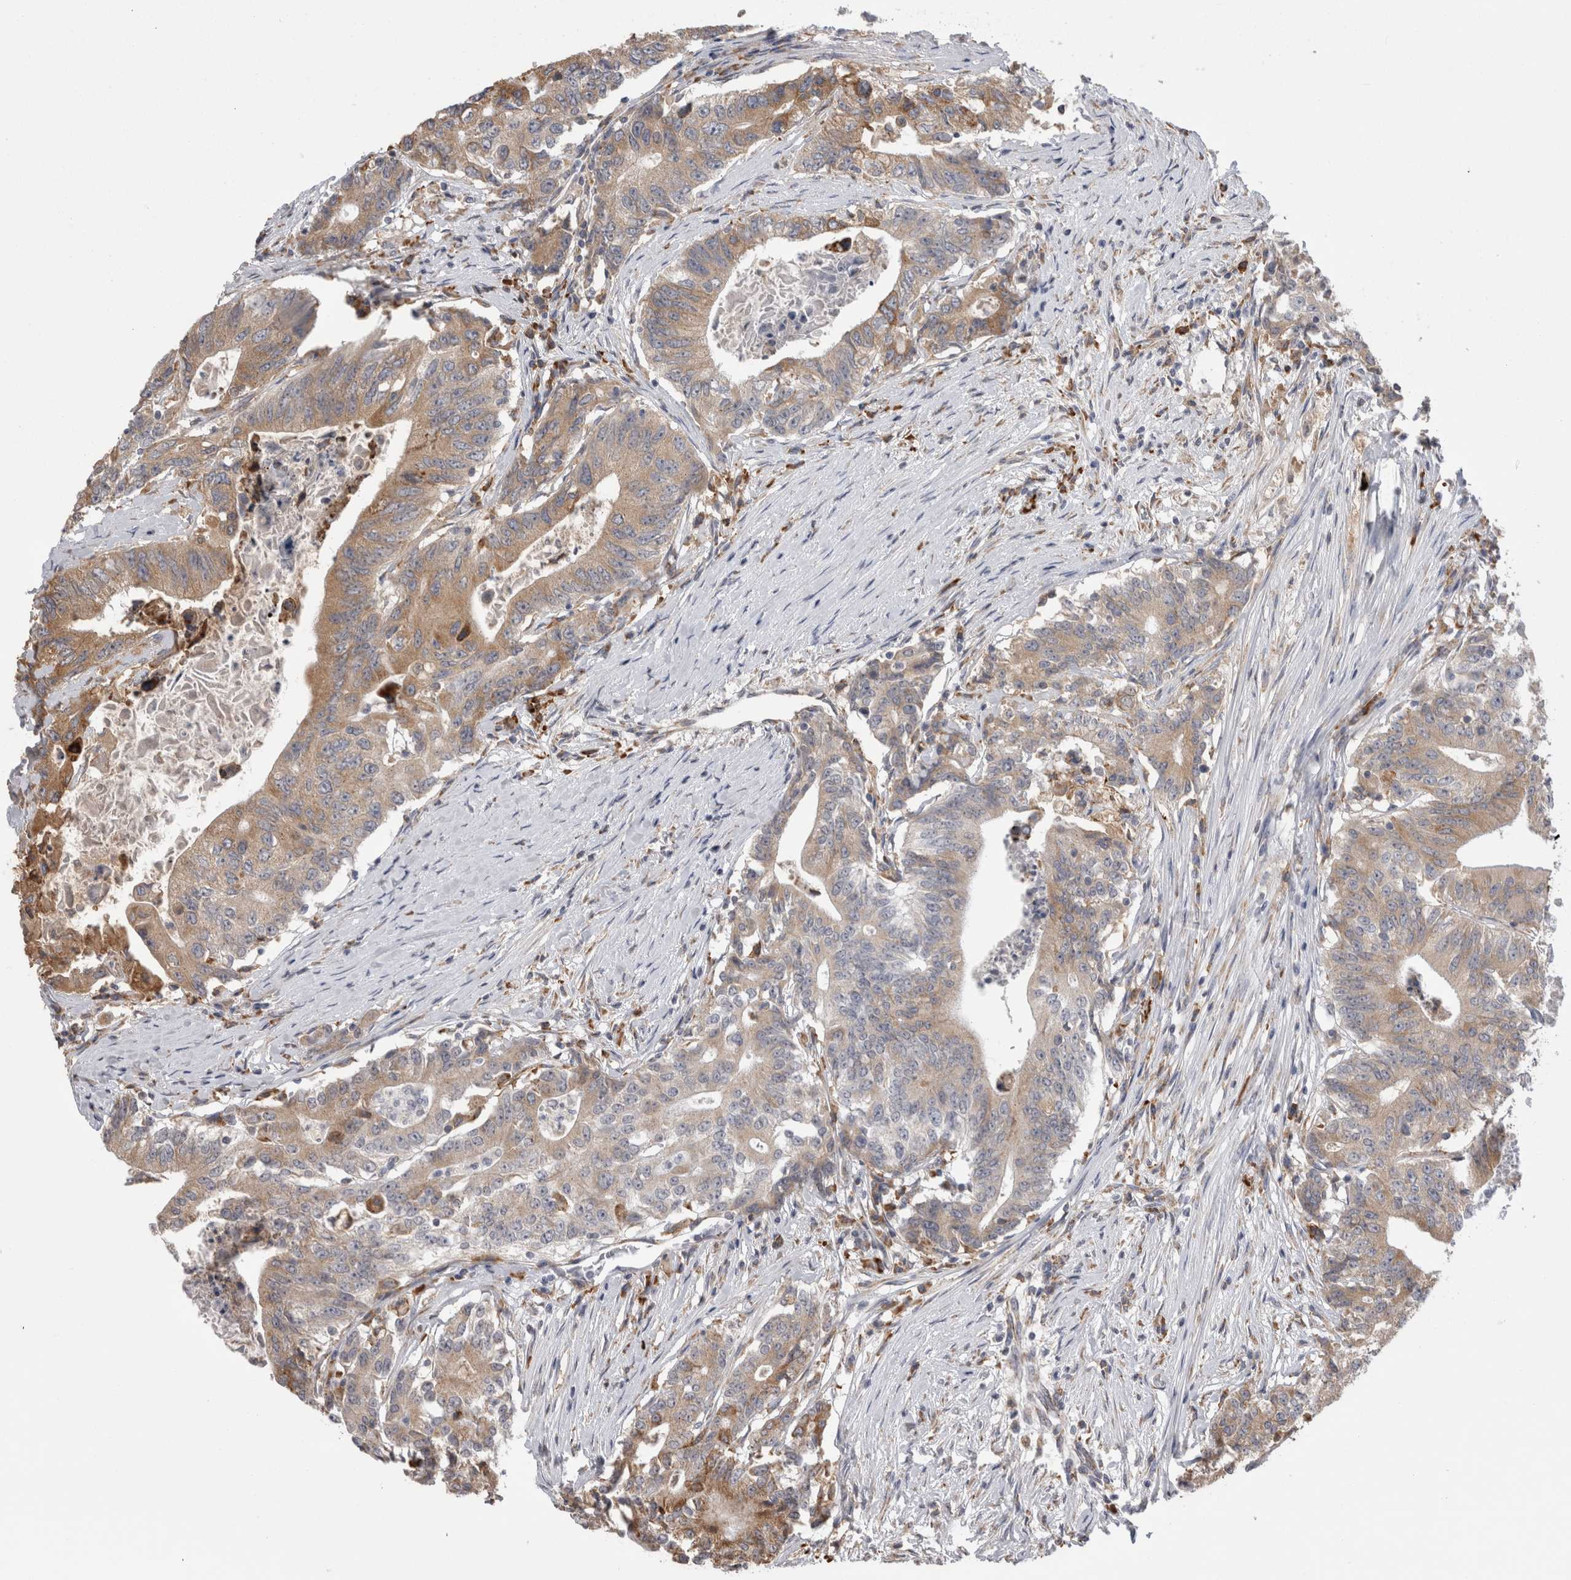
{"staining": {"intensity": "weak", "quantity": ">75%", "location": "cytoplasmic/membranous"}, "tissue": "colorectal cancer", "cell_type": "Tumor cells", "image_type": "cancer", "snomed": [{"axis": "morphology", "description": "Adenocarcinoma, NOS"}, {"axis": "topography", "description": "Colon"}], "caption": "There is low levels of weak cytoplasmic/membranous expression in tumor cells of colorectal cancer, as demonstrated by immunohistochemical staining (brown color).", "gene": "ZNF341", "patient": {"sex": "female", "age": 77}}